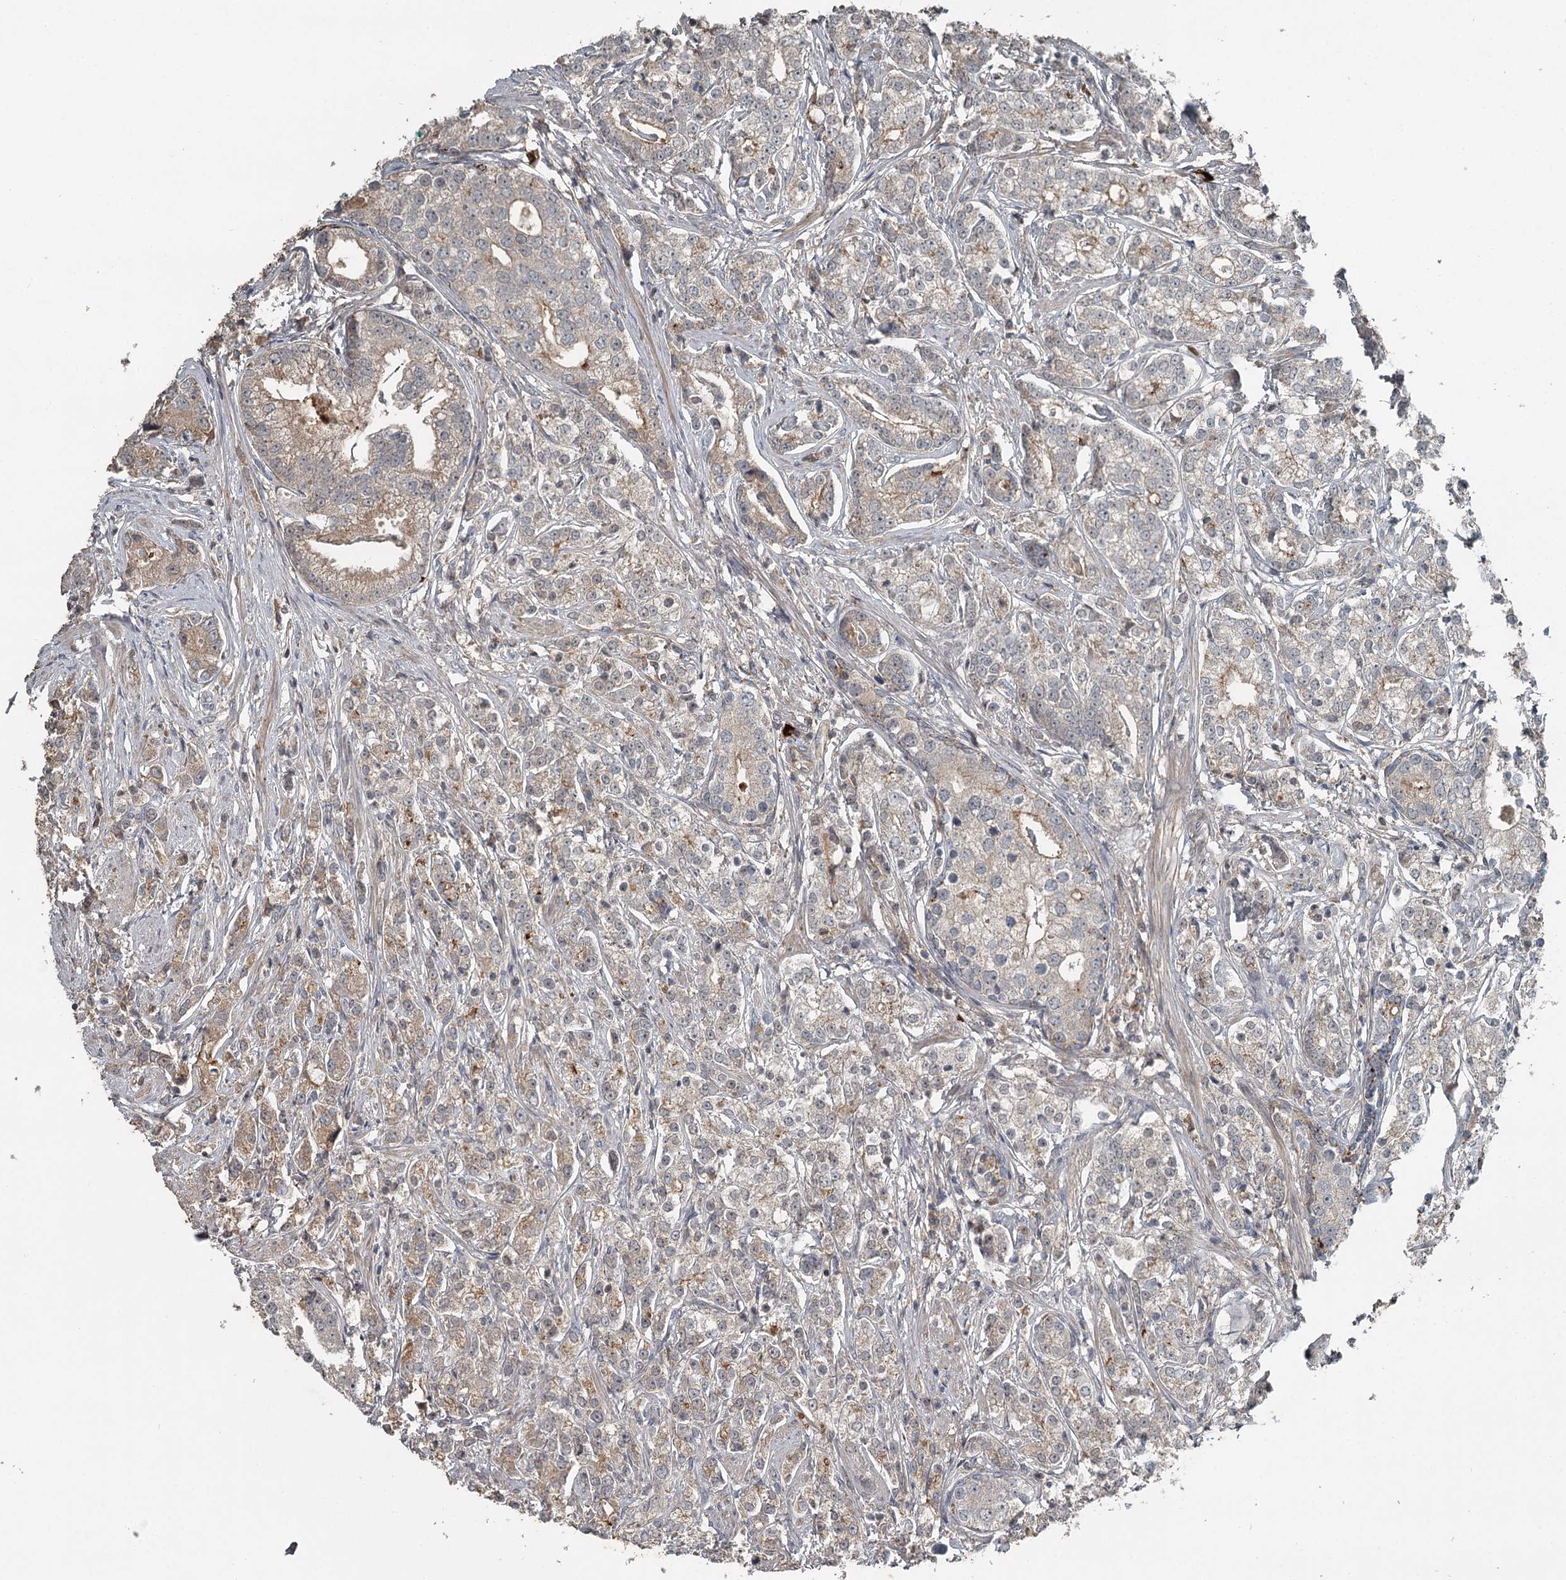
{"staining": {"intensity": "weak", "quantity": "<25%", "location": "cytoplasmic/membranous"}, "tissue": "prostate cancer", "cell_type": "Tumor cells", "image_type": "cancer", "snomed": [{"axis": "morphology", "description": "Adenocarcinoma, High grade"}, {"axis": "topography", "description": "Prostate"}], "caption": "The image displays no significant staining in tumor cells of prostate cancer.", "gene": "SLC39A8", "patient": {"sex": "male", "age": 69}}